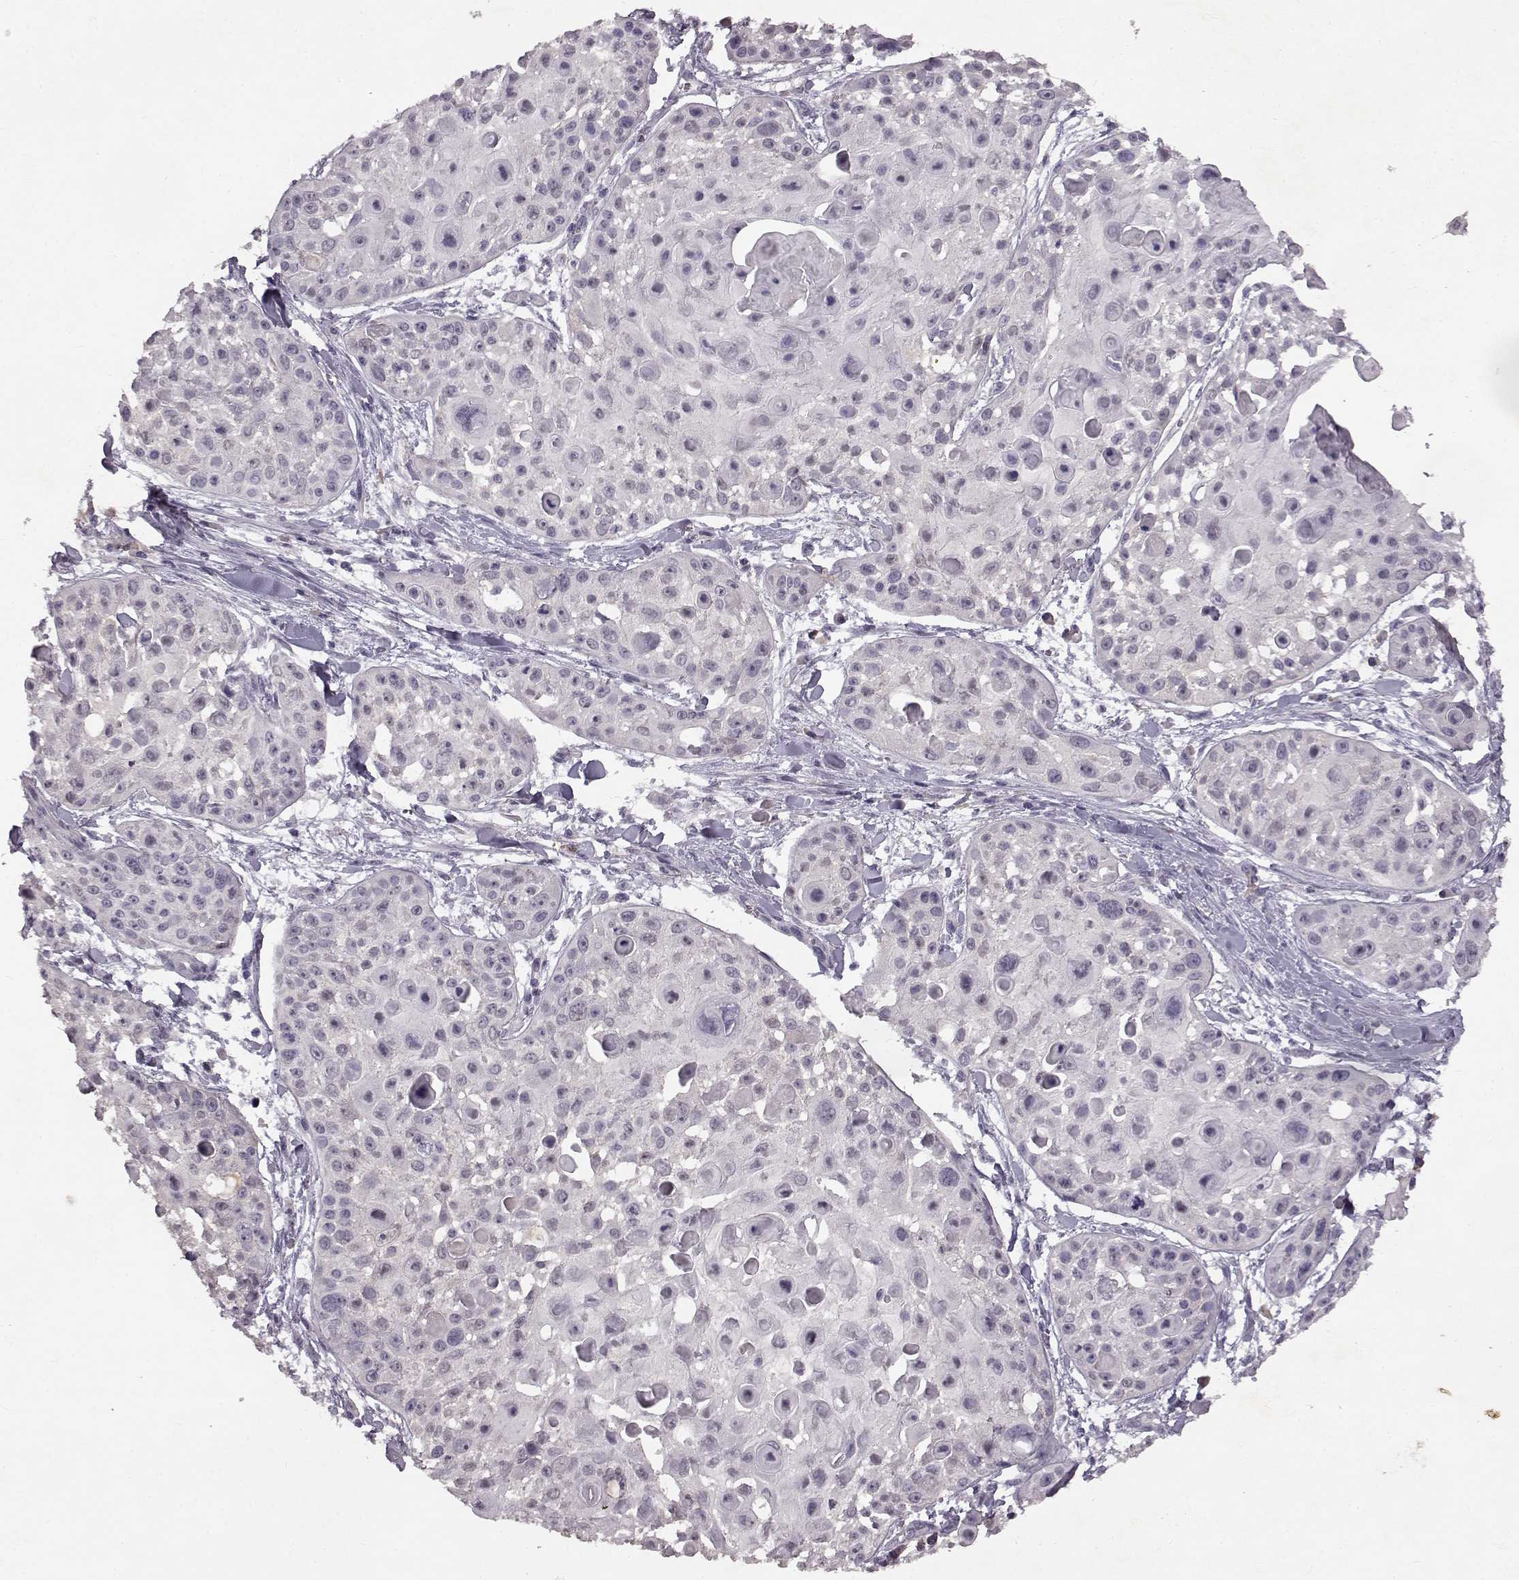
{"staining": {"intensity": "negative", "quantity": "none", "location": "none"}, "tissue": "skin cancer", "cell_type": "Tumor cells", "image_type": "cancer", "snomed": [{"axis": "morphology", "description": "Squamous cell carcinoma, NOS"}, {"axis": "topography", "description": "Skin"}, {"axis": "topography", "description": "Anal"}], "caption": "IHC photomicrograph of human skin cancer stained for a protein (brown), which exhibits no staining in tumor cells.", "gene": "SPAG17", "patient": {"sex": "female", "age": 75}}